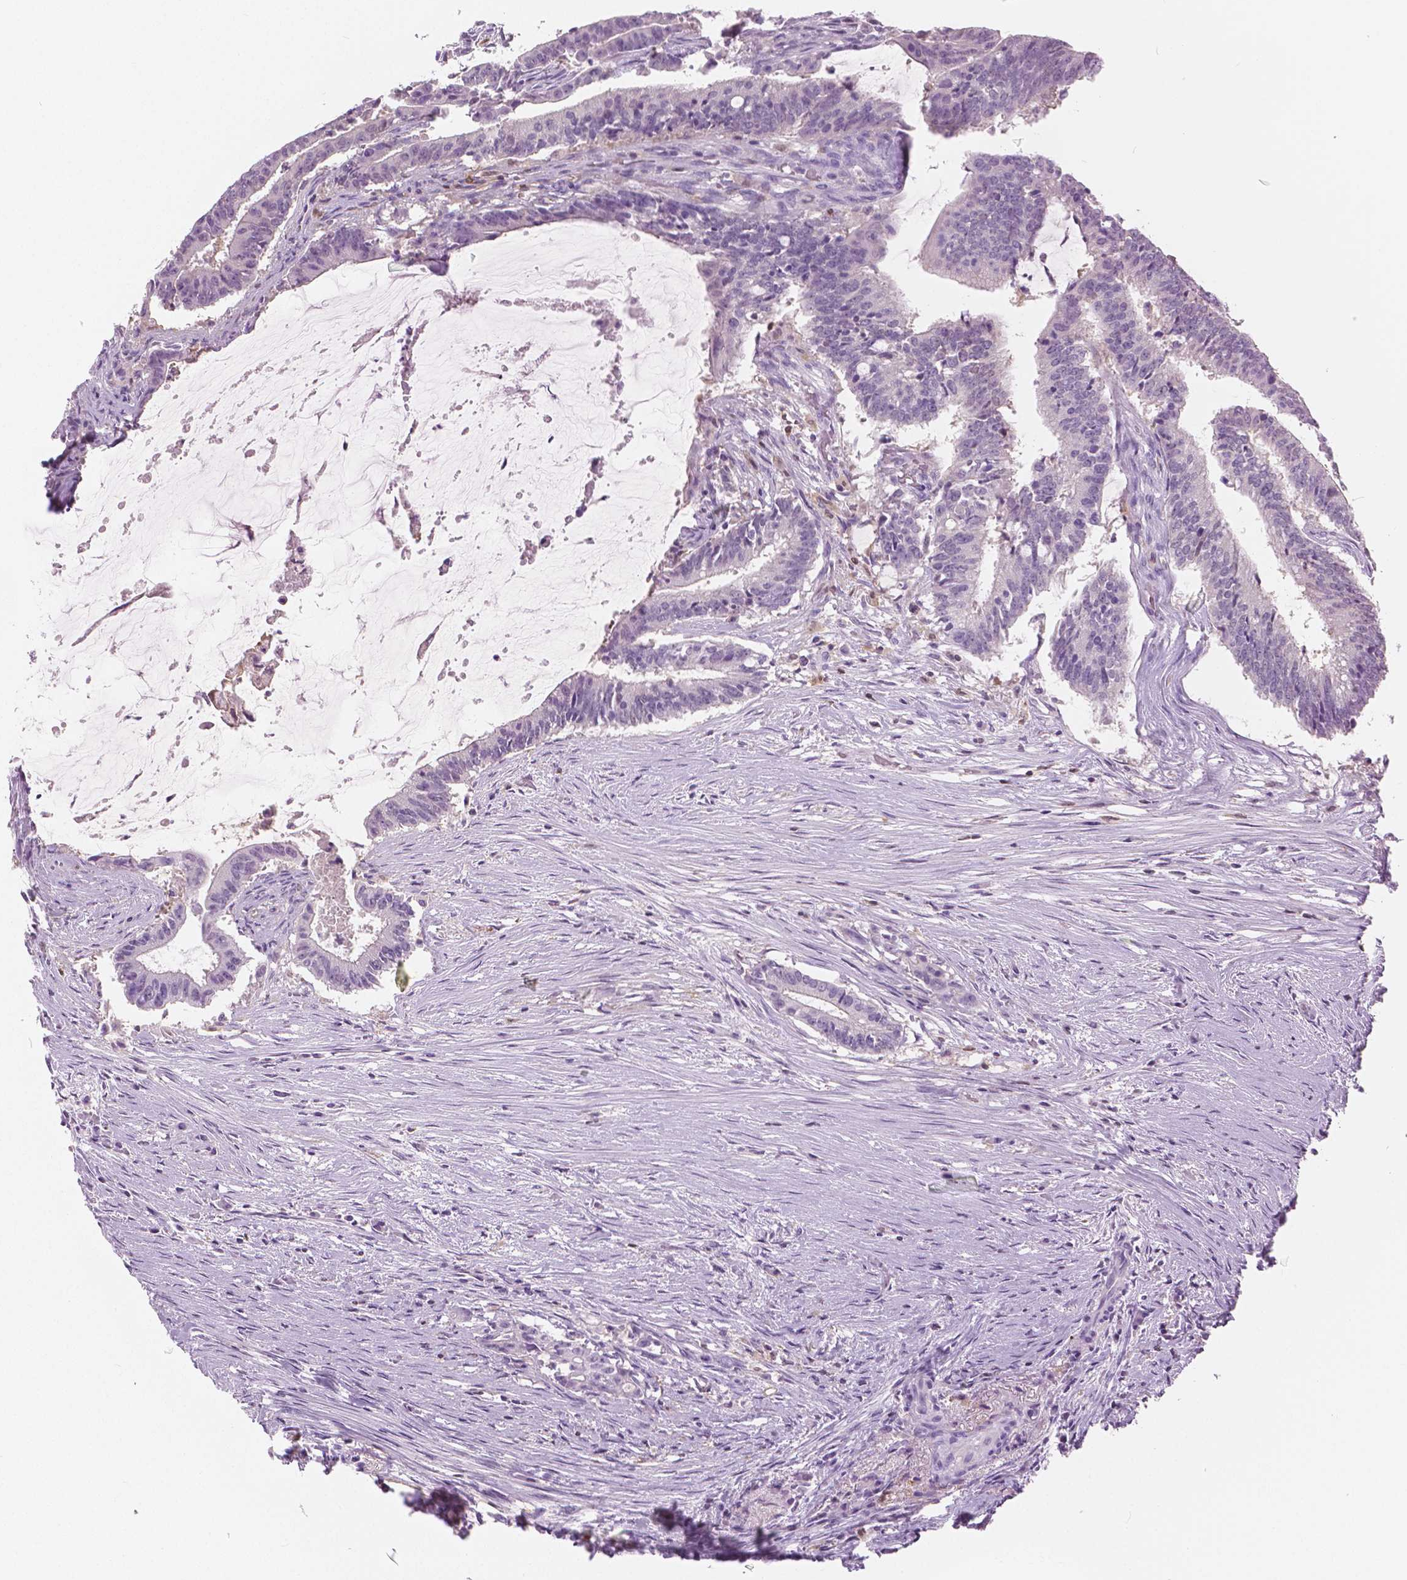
{"staining": {"intensity": "negative", "quantity": "none", "location": "none"}, "tissue": "colorectal cancer", "cell_type": "Tumor cells", "image_type": "cancer", "snomed": [{"axis": "morphology", "description": "Adenocarcinoma, NOS"}, {"axis": "topography", "description": "Colon"}], "caption": "This is an IHC histopathology image of human colorectal adenocarcinoma. There is no positivity in tumor cells.", "gene": "GALM", "patient": {"sex": "female", "age": 43}}